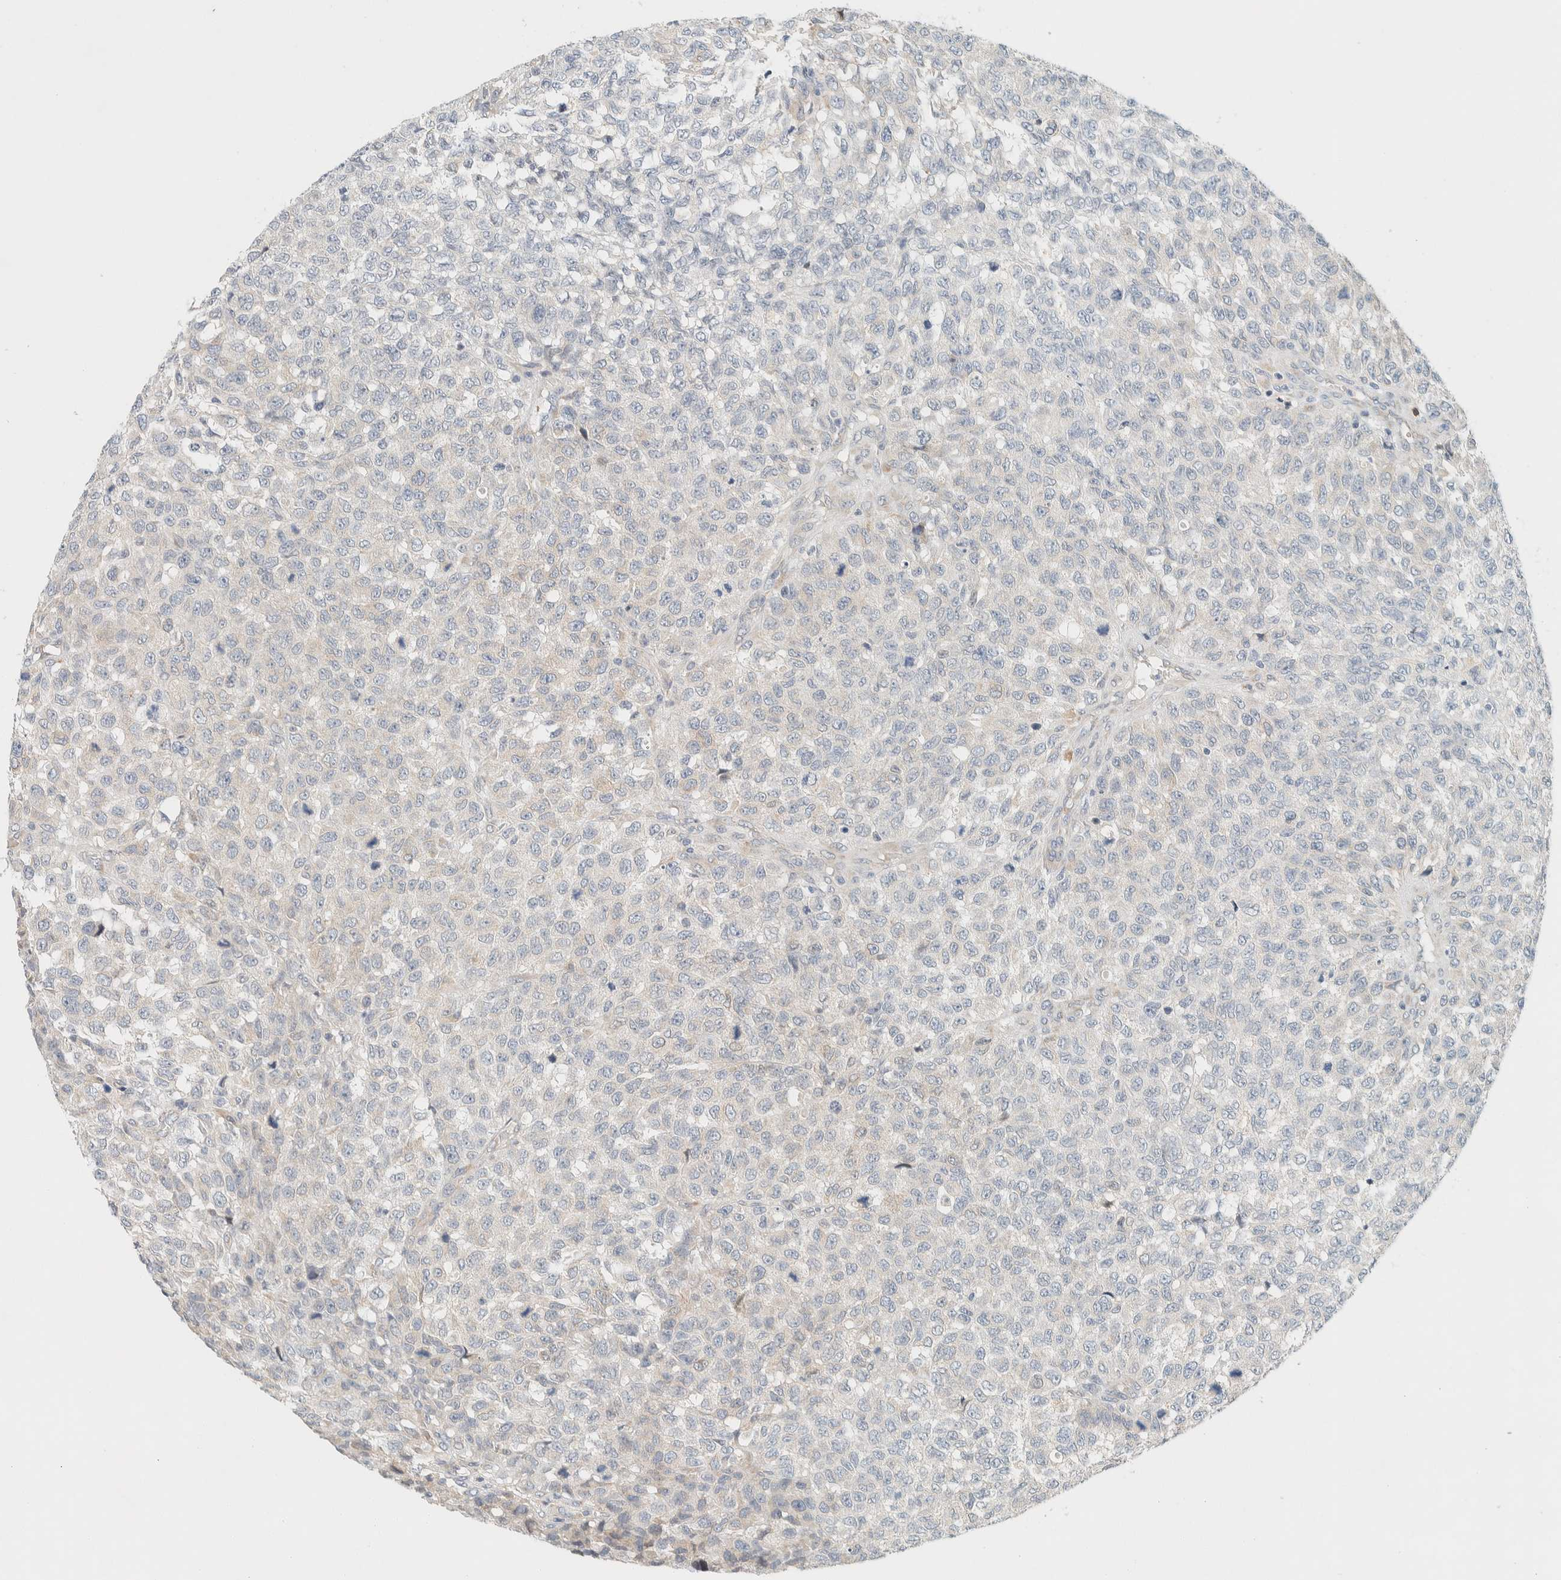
{"staining": {"intensity": "negative", "quantity": "none", "location": "none"}, "tissue": "testis cancer", "cell_type": "Tumor cells", "image_type": "cancer", "snomed": [{"axis": "morphology", "description": "Seminoma, NOS"}, {"axis": "topography", "description": "Testis"}], "caption": "Human testis cancer stained for a protein using IHC exhibits no positivity in tumor cells.", "gene": "SUMF2", "patient": {"sex": "male", "age": 59}}